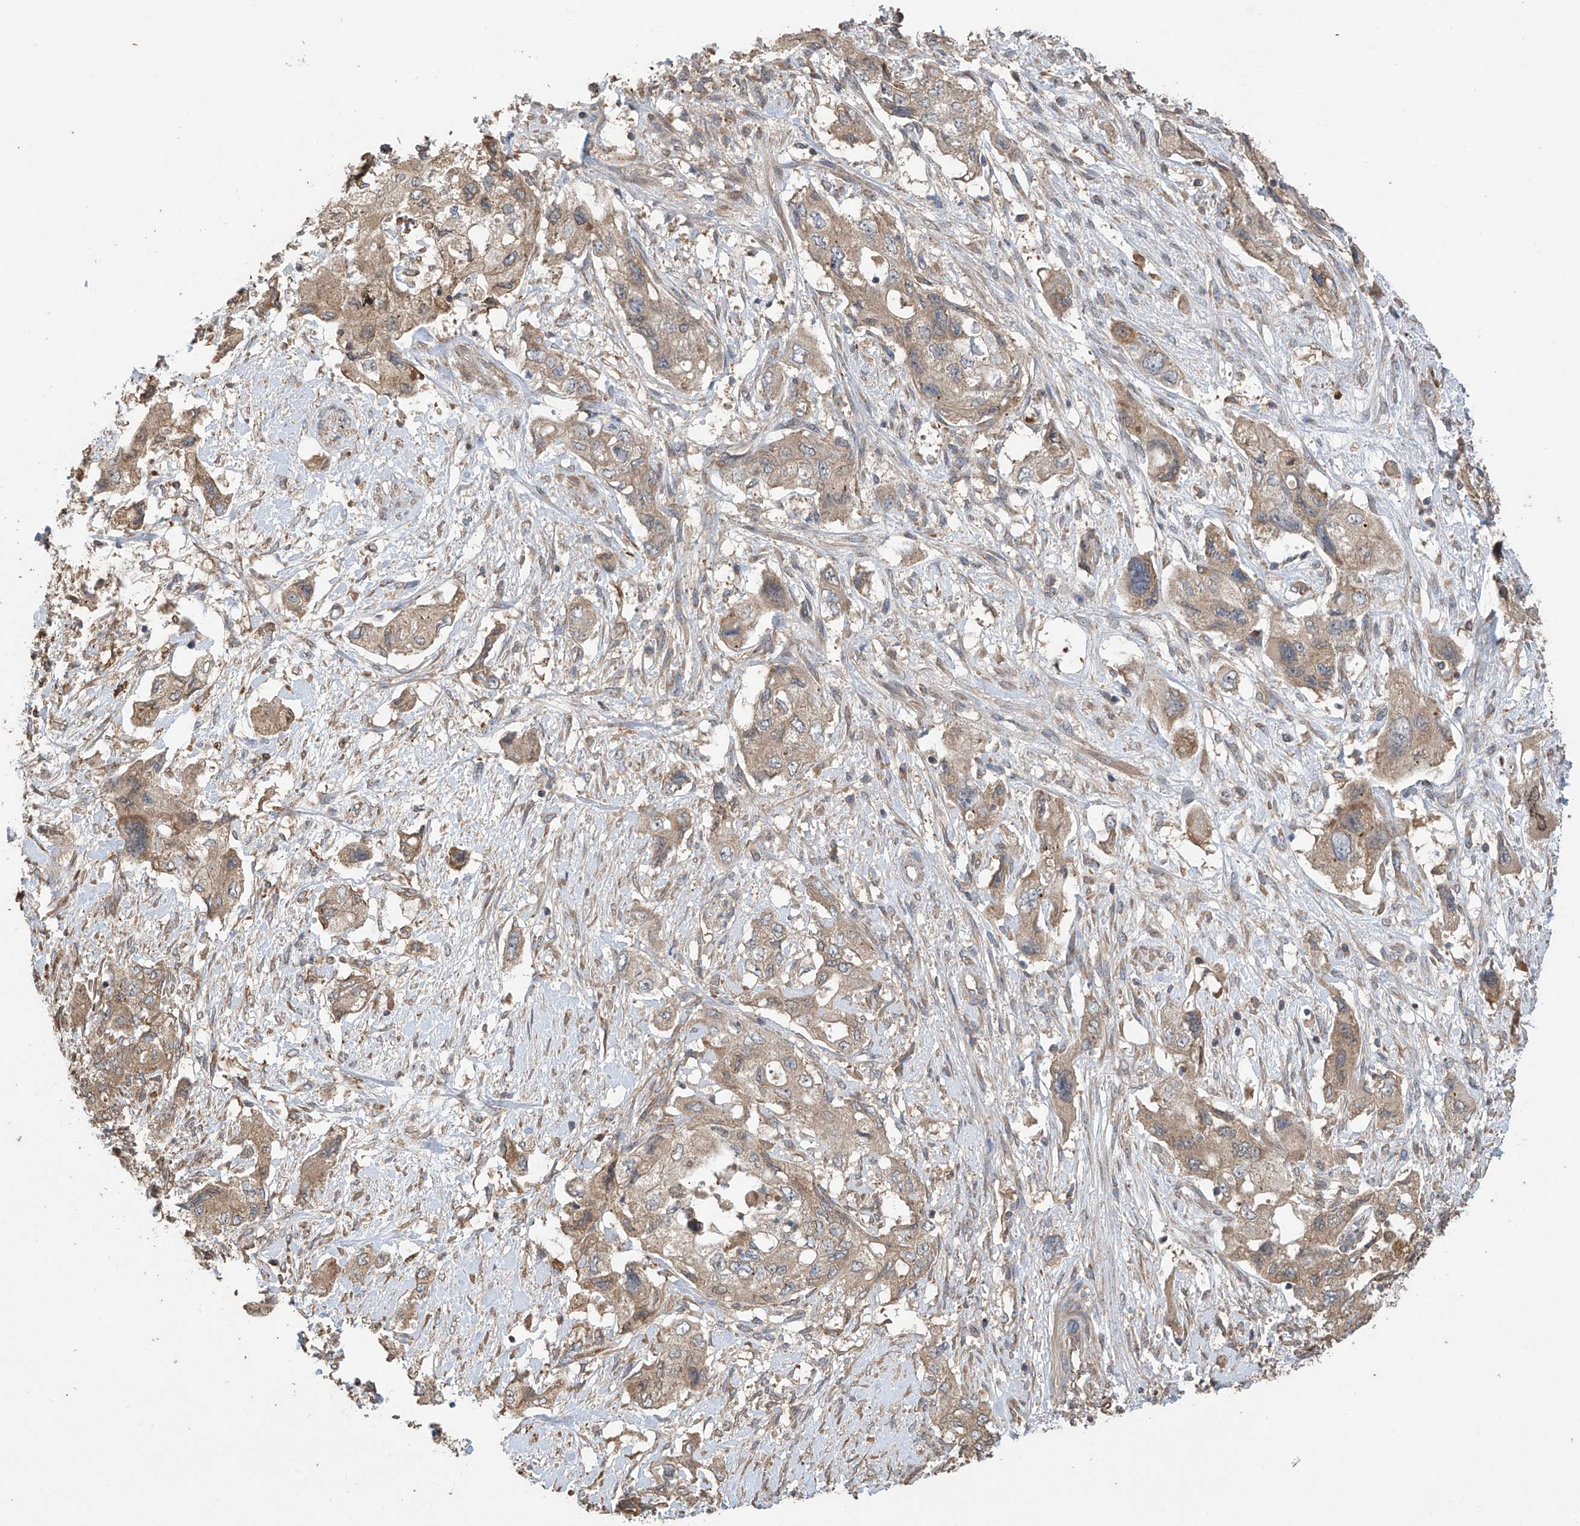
{"staining": {"intensity": "weak", "quantity": ">75%", "location": "cytoplasmic/membranous"}, "tissue": "pancreatic cancer", "cell_type": "Tumor cells", "image_type": "cancer", "snomed": [{"axis": "morphology", "description": "Adenocarcinoma, NOS"}, {"axis": "topography", "description": "Pancreas"}], "caption": "High-magnification brightfield microscopy of pancreatic cancer stained with DAB (3,3'-diaminobenzidine) (brown) and counterstained with hematoxylin (blue). tumor cells exhibit weak cytoplasmic/membranous expression is seen in about>75% of cells.", "gene": "PHACTR4", "patient": {"sex": "female", "age": 73}}